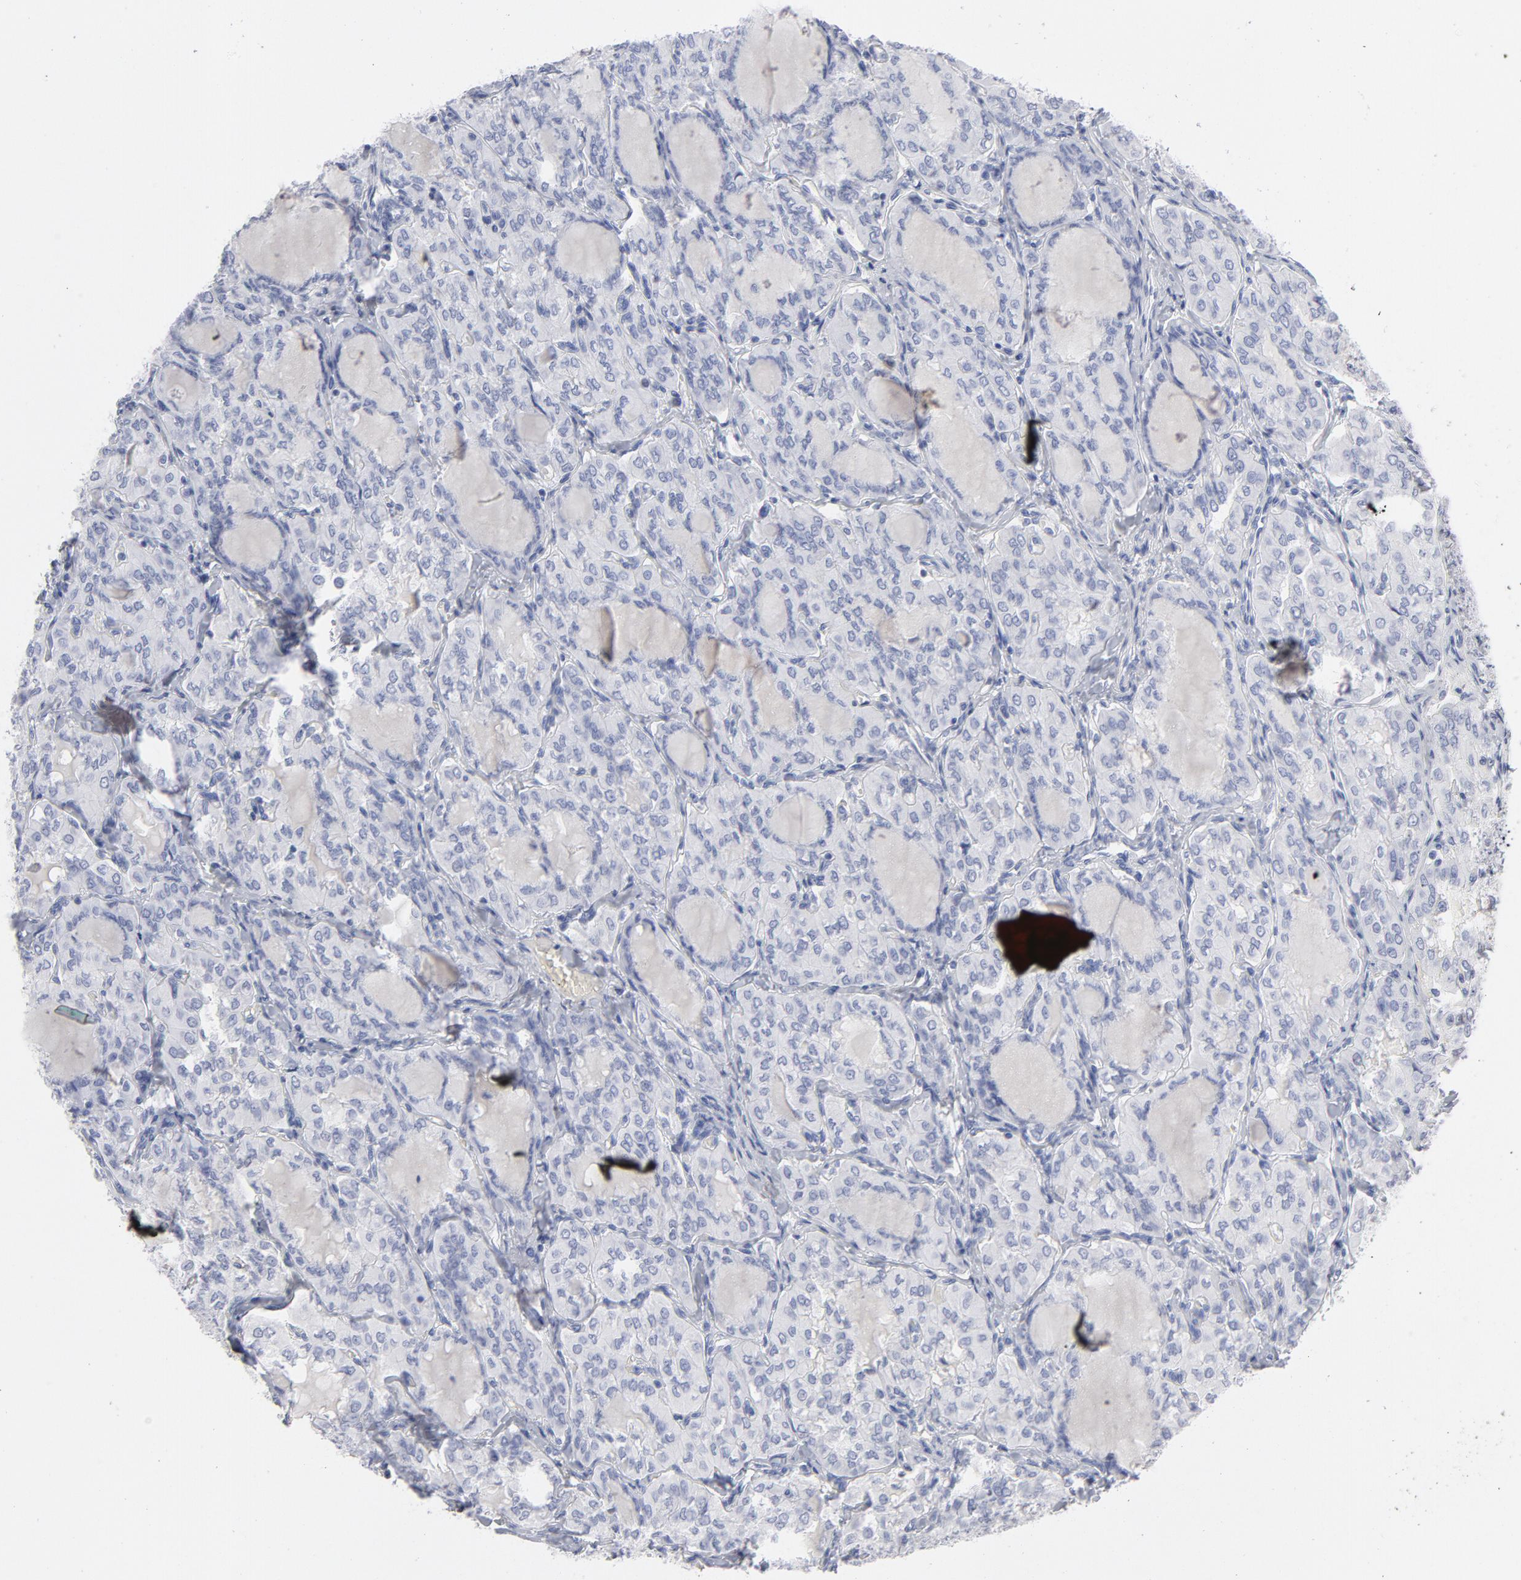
{"staining": {"intensity": "negative", "quantity": "none", "location": "none"}, "tissue": "thyroid cancer", "cell_type": "Tumor cells", "image_type": "cancer", "snomed": [{"axis": "morphology", "description": "Papillary adenocarcinoma, NOS"}, {"axis": "topography", "description": "Thyroid gland"}], "caption": "This is a histopathology image of immunohistochemistry staining of thyroid cancer, which shows no staining in tumor cells.", "gene": "MCM7", "patient": {"sex": "male", "age": 20}}